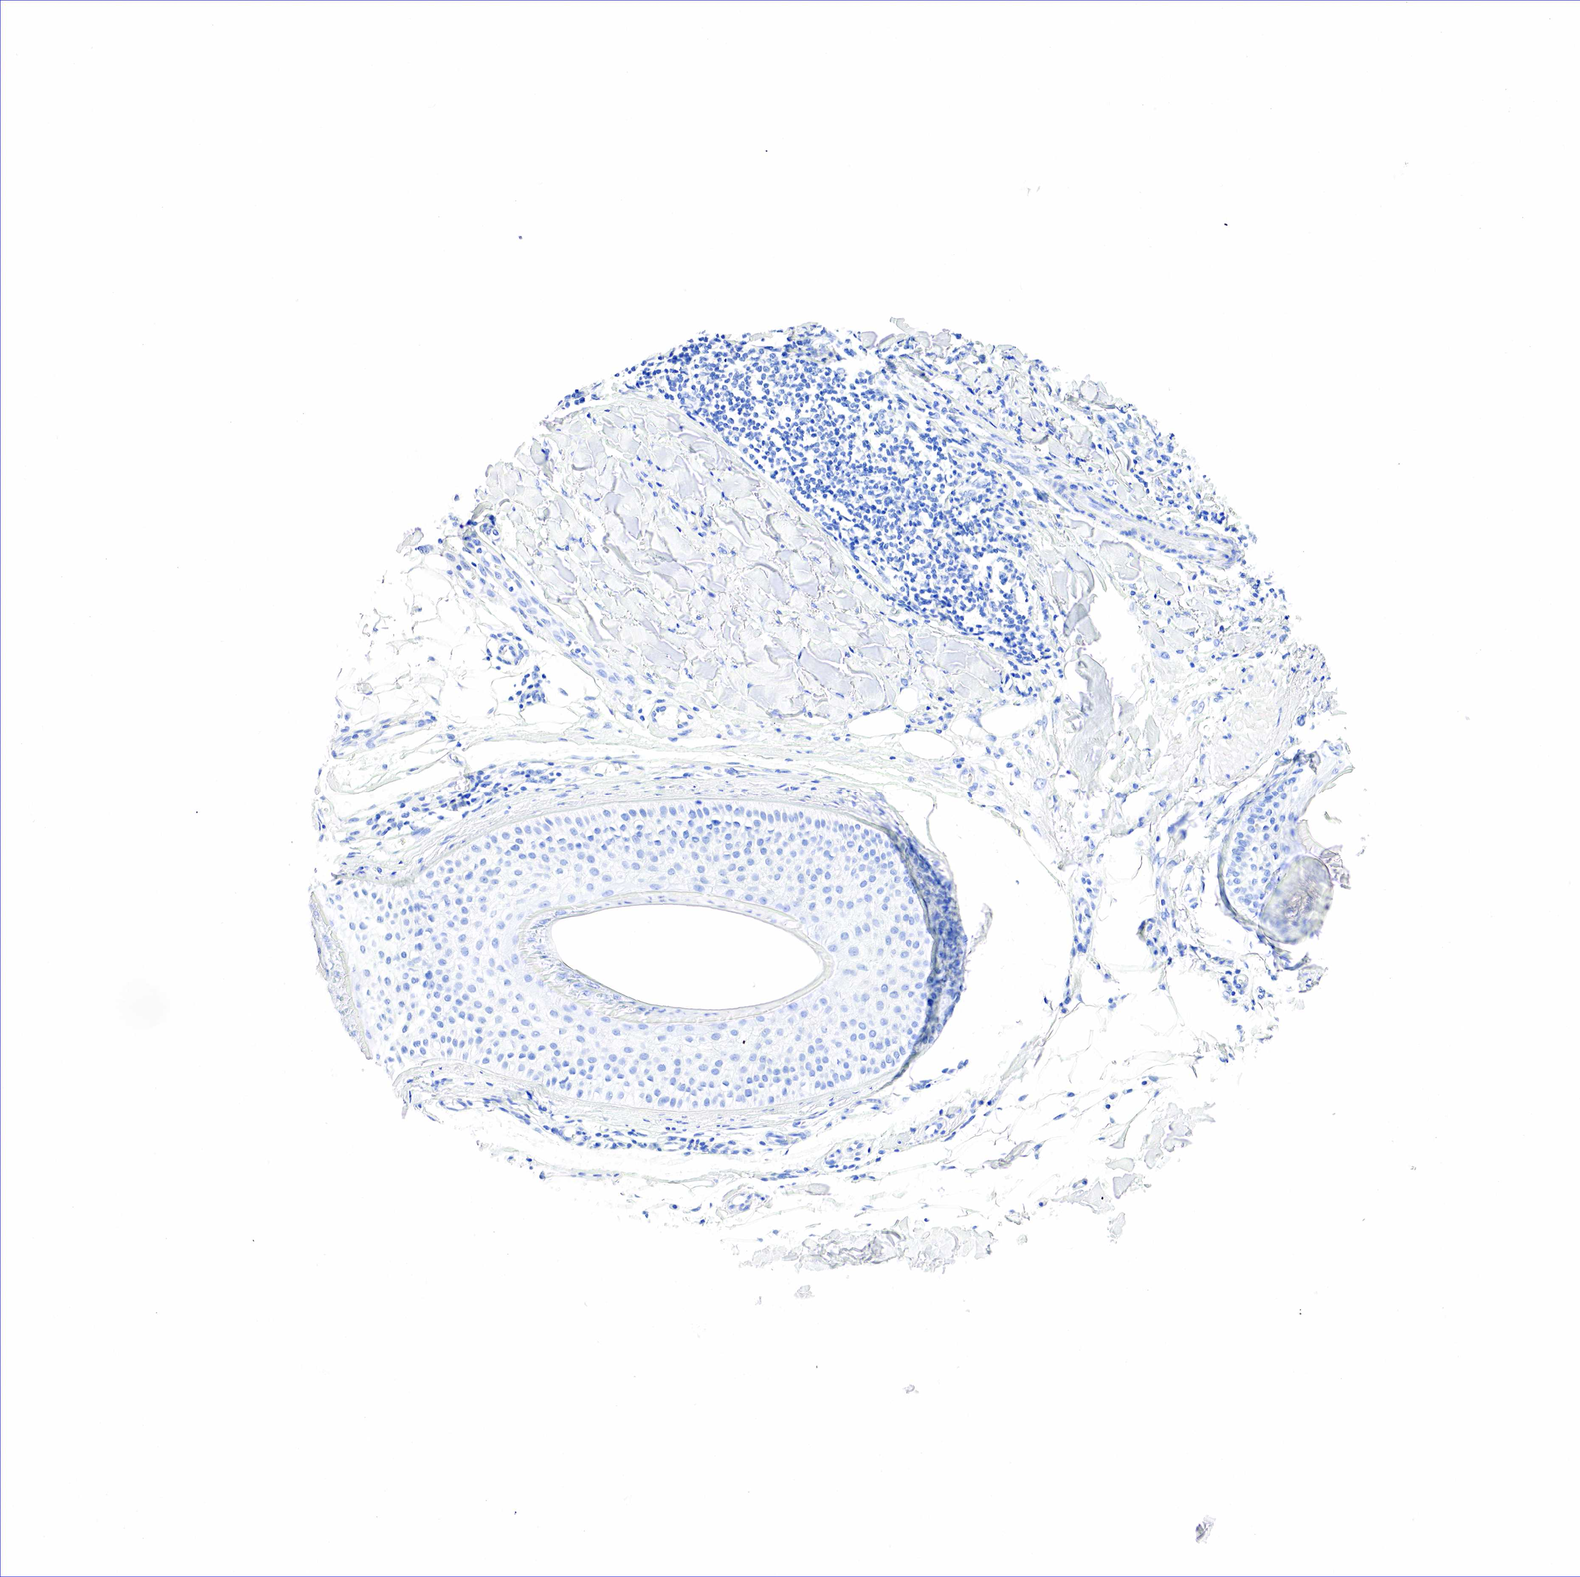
{"staining": {"intensity": "negative", "quantity": "none", "location": "none"}, "tissue": "skin cancer", "cell_type": "Tumor cells", "image_type": "cancer", "snomed": [{"axis": "morphology", "description": "Squamous cell carcinoma, NOS"}, {"axis": "topography", "description": "Skin"}], "caption": "Image shows no protein positivity in tumor cells of skin cancer (squamous cell carcinoma) tissue.", "gene": "NKX2-1", "patient": {"sex": "male", "age": 77}}